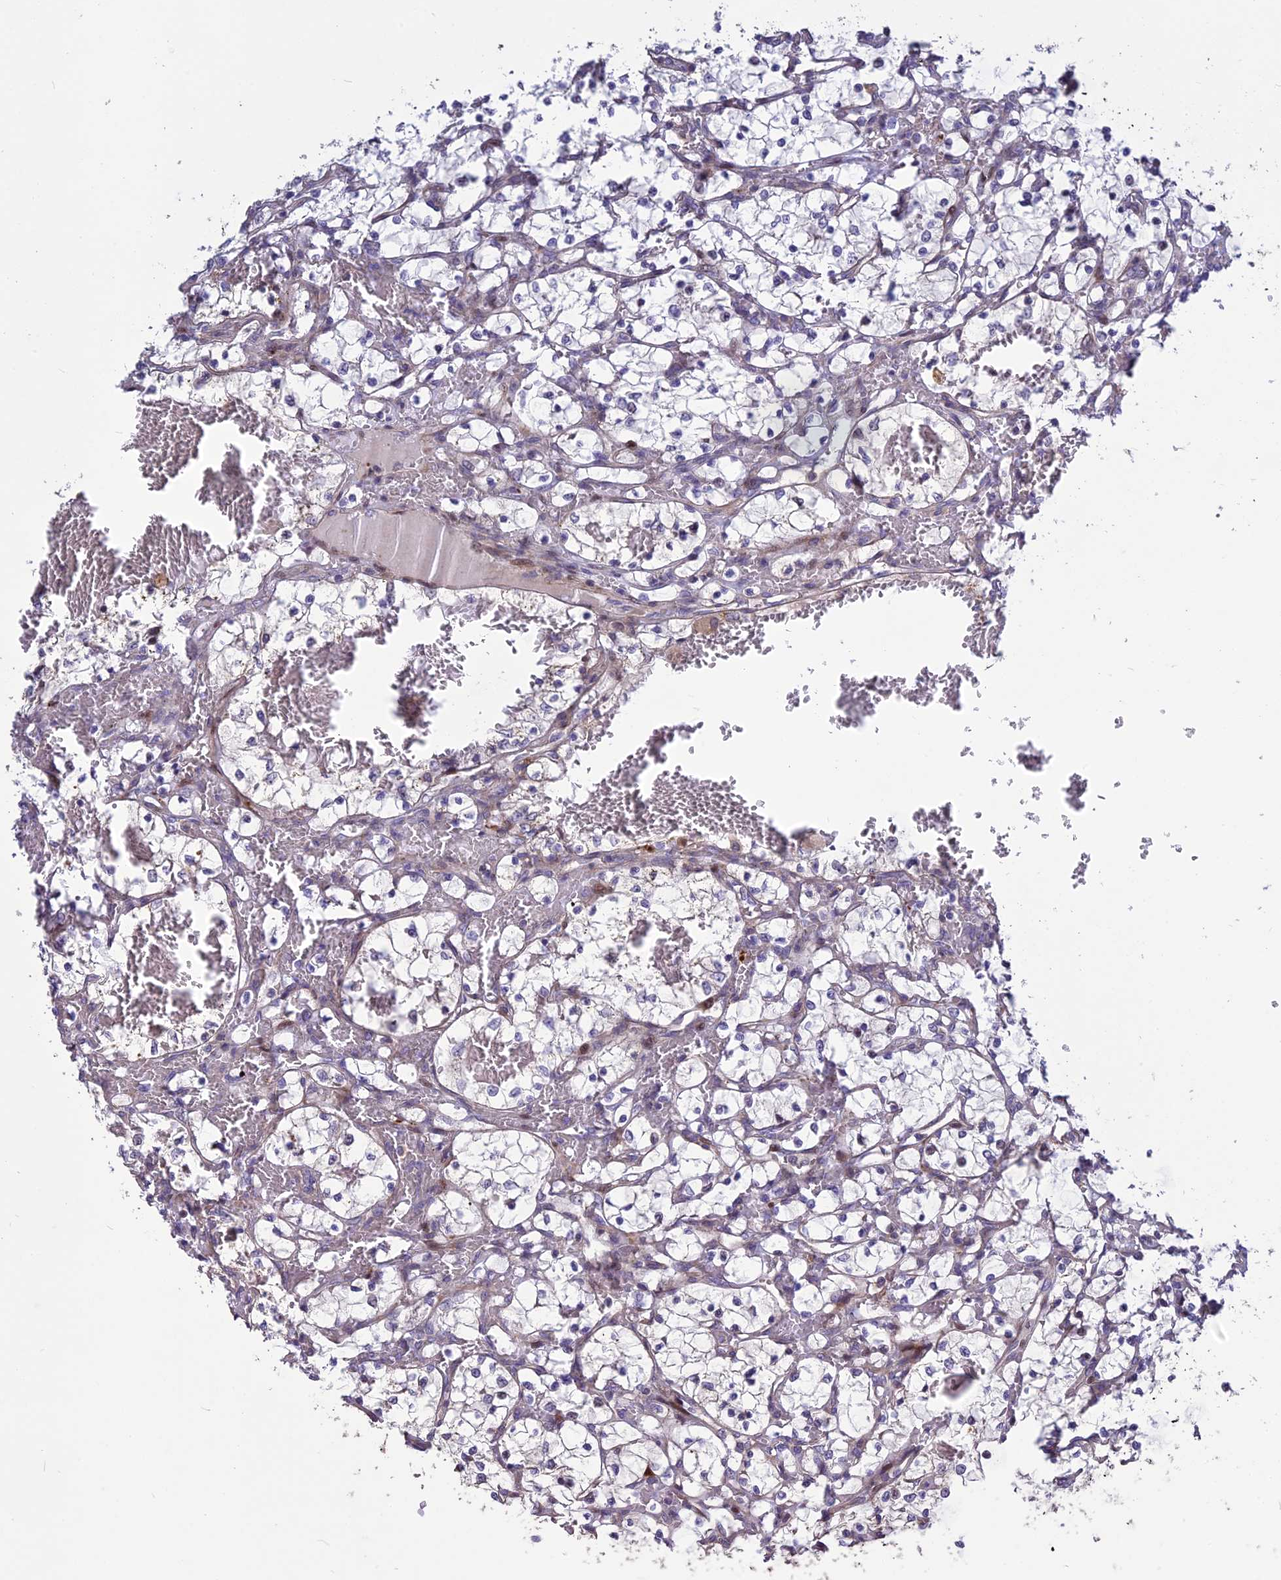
{"staining": {"intensity": "negative", "quantity": "none", "location": "none"}, "tissue": "renal cancer", "cell_type": "Tumor cells", "image_type": "cancer", "snomed": [{"axis": "morphology", "description": "Adenocarcinoma, NOS"}, {"axis": "topography", "description": "Kidney"}], "caption": "Immunohistochemistry (IHC) image of neoplastic tissue: renal cancer (adenocarcinoma) stained with DAB (3,3'-diaminobenzidine) displays no significant protein staining in tumor cells. (Immunohistochemistry, brightfield microscopy, high magnification).", "gene": "SPG21", "patient": {"sex": "female", "age": 69}}